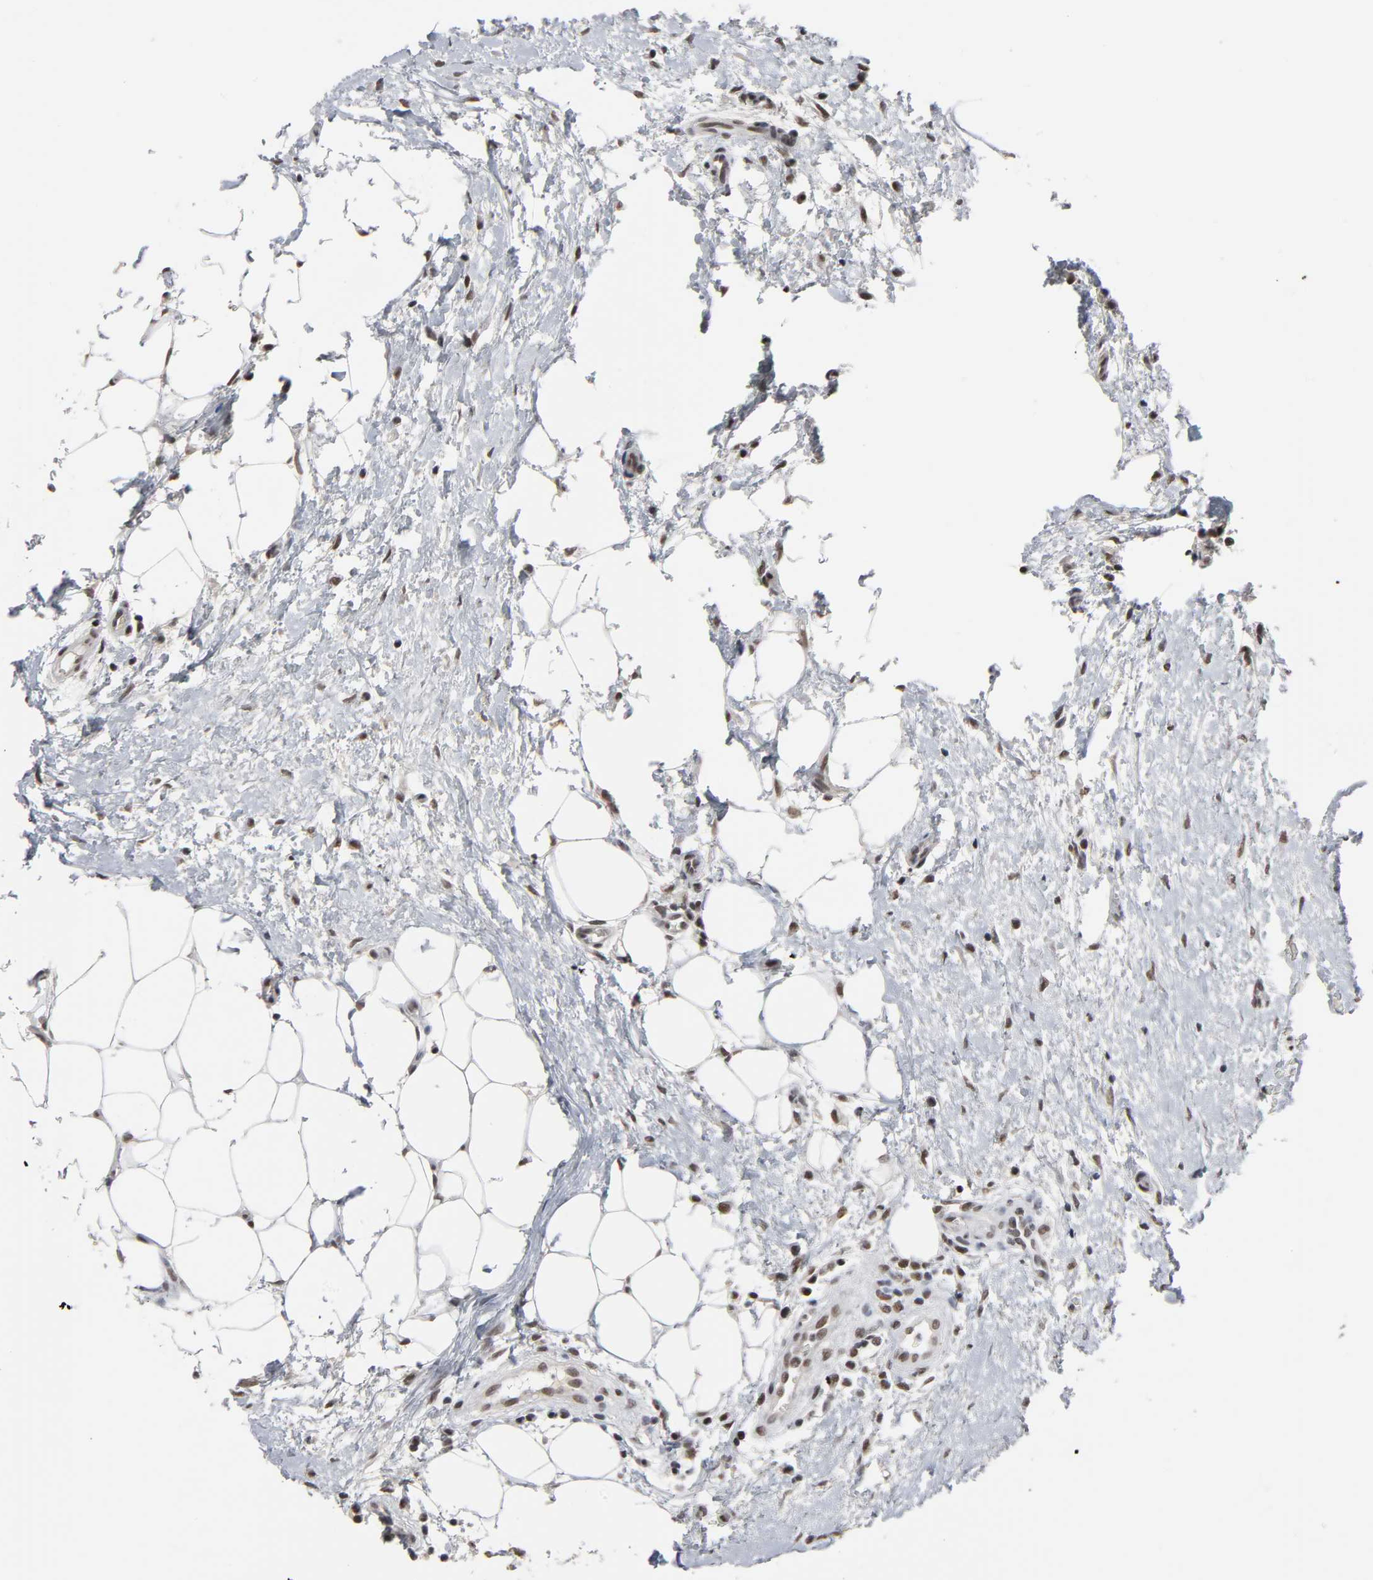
{"staining": {"intensity": "moderate", "quantity": ">75%", "location": "nuclear"}, "tissue": "lymphoma", "cell_type": "Tumor cells", "image_type": "cancer", "snomed": [{"axis": "morphology", "description": "Malignant lymphoma, non-Hodgkin's type, Low grade"}, {"axis": "topography", "description": "Lymph node"}], "caption": "Immunohistochemistry (DAB) staining of low-grade malignant lymphoma, non-Hodgkin's type exhibits moderate nuclear protein expression in approximately >75% of tumor cells. Using DAB (brown) and hematoxylin (blue) stains, captured at high magnification using brightfield microscopy.", "gene": "TRIM33", "patient": {"sex": "female", "age": 76}}